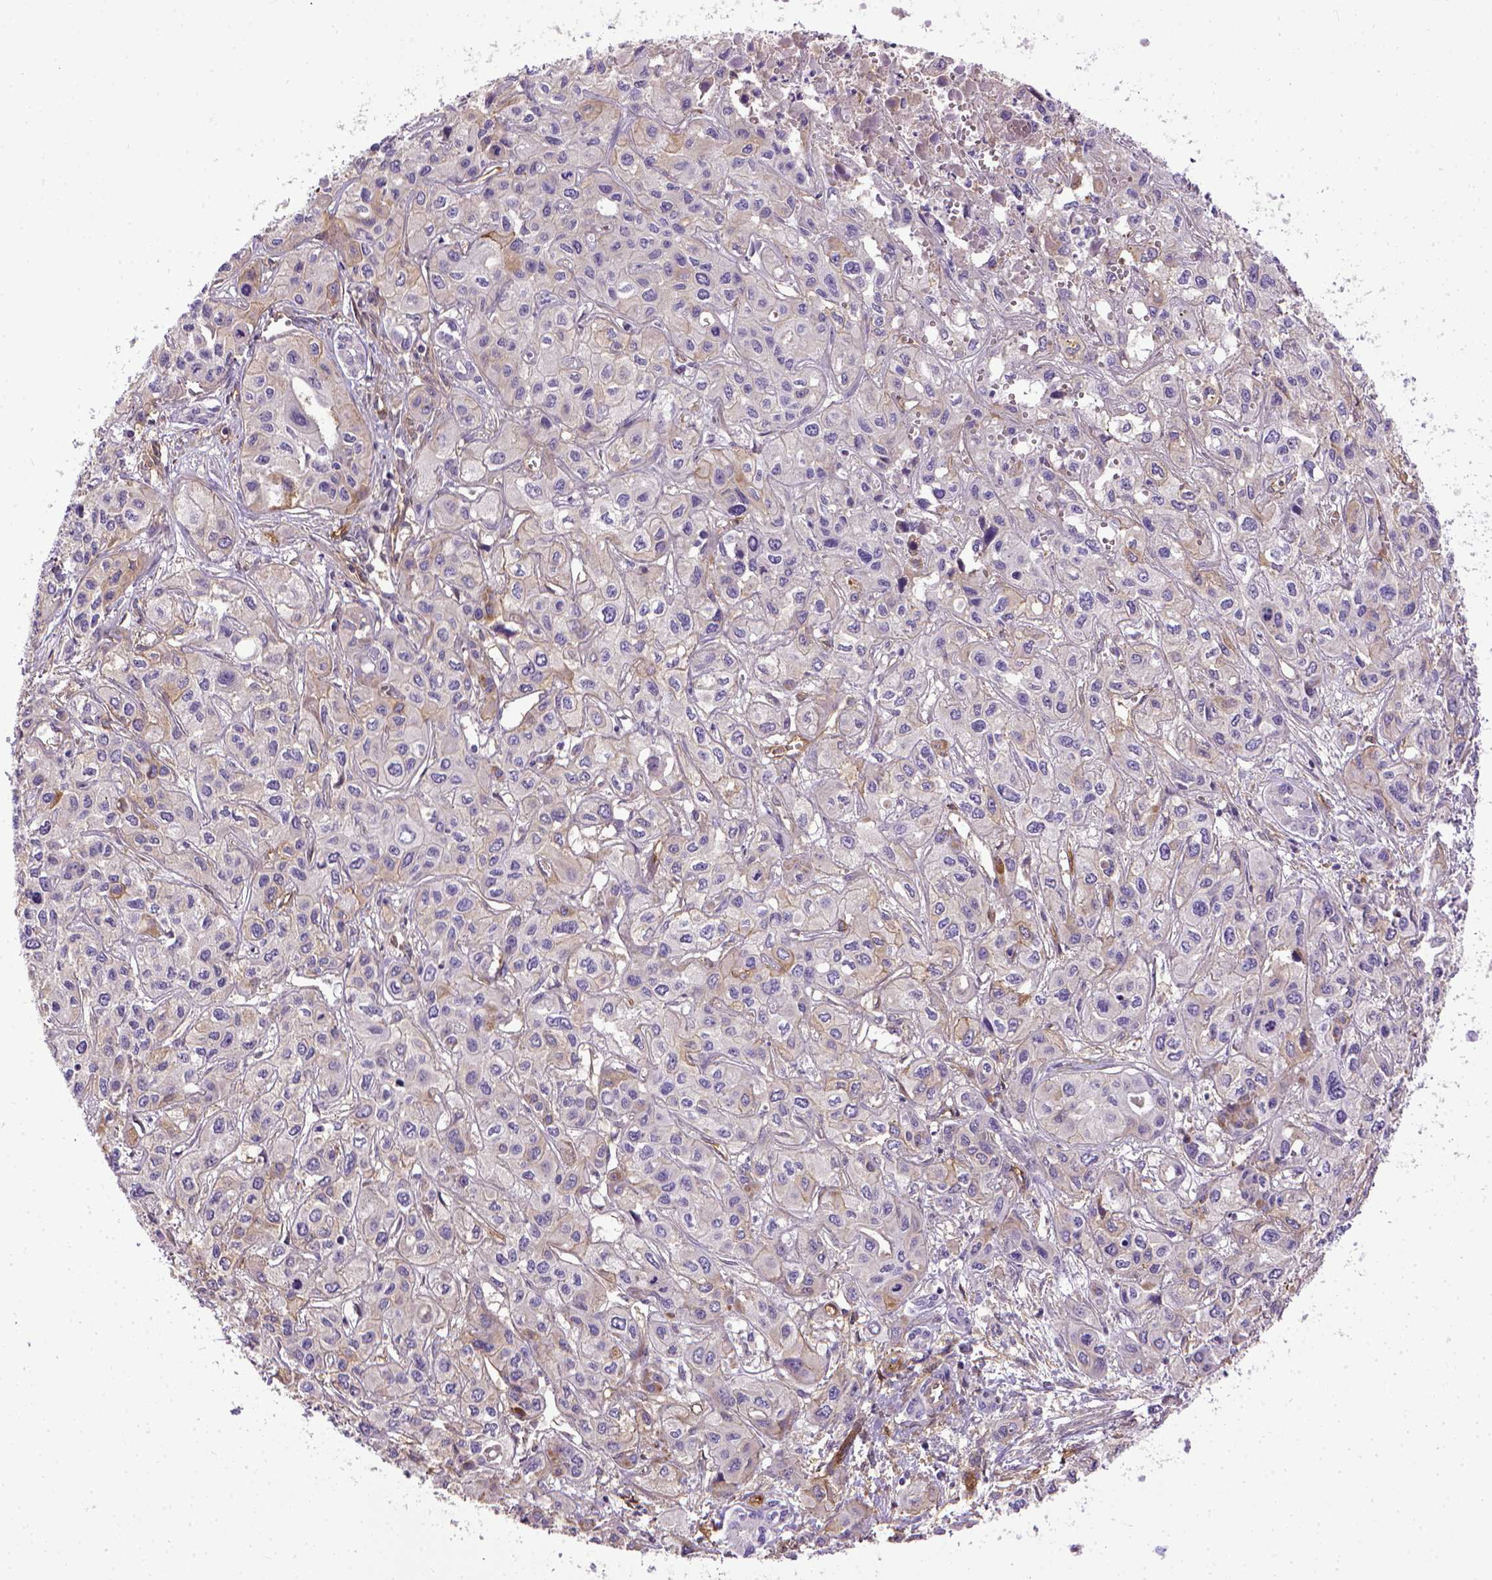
{"staining": {"intensity": "negative", "quantity": "none", "location": "none"}, "tissue": "liver cancer", "cell_type": "Tumor cells", "image_type": "cancer", "snomed": [{"axis": "morphology", "description": "Cholangiocarcinoma"}, {"axis": "topography", "description": "Liver"}], "caption": "This is an immunohistochemistry (IHC) photomicrograph of cholangiocarcinoma (liver). There is no staining in tumor cells.", "gene": "ENG", "patient": {"sex": "female", "age": 66}}